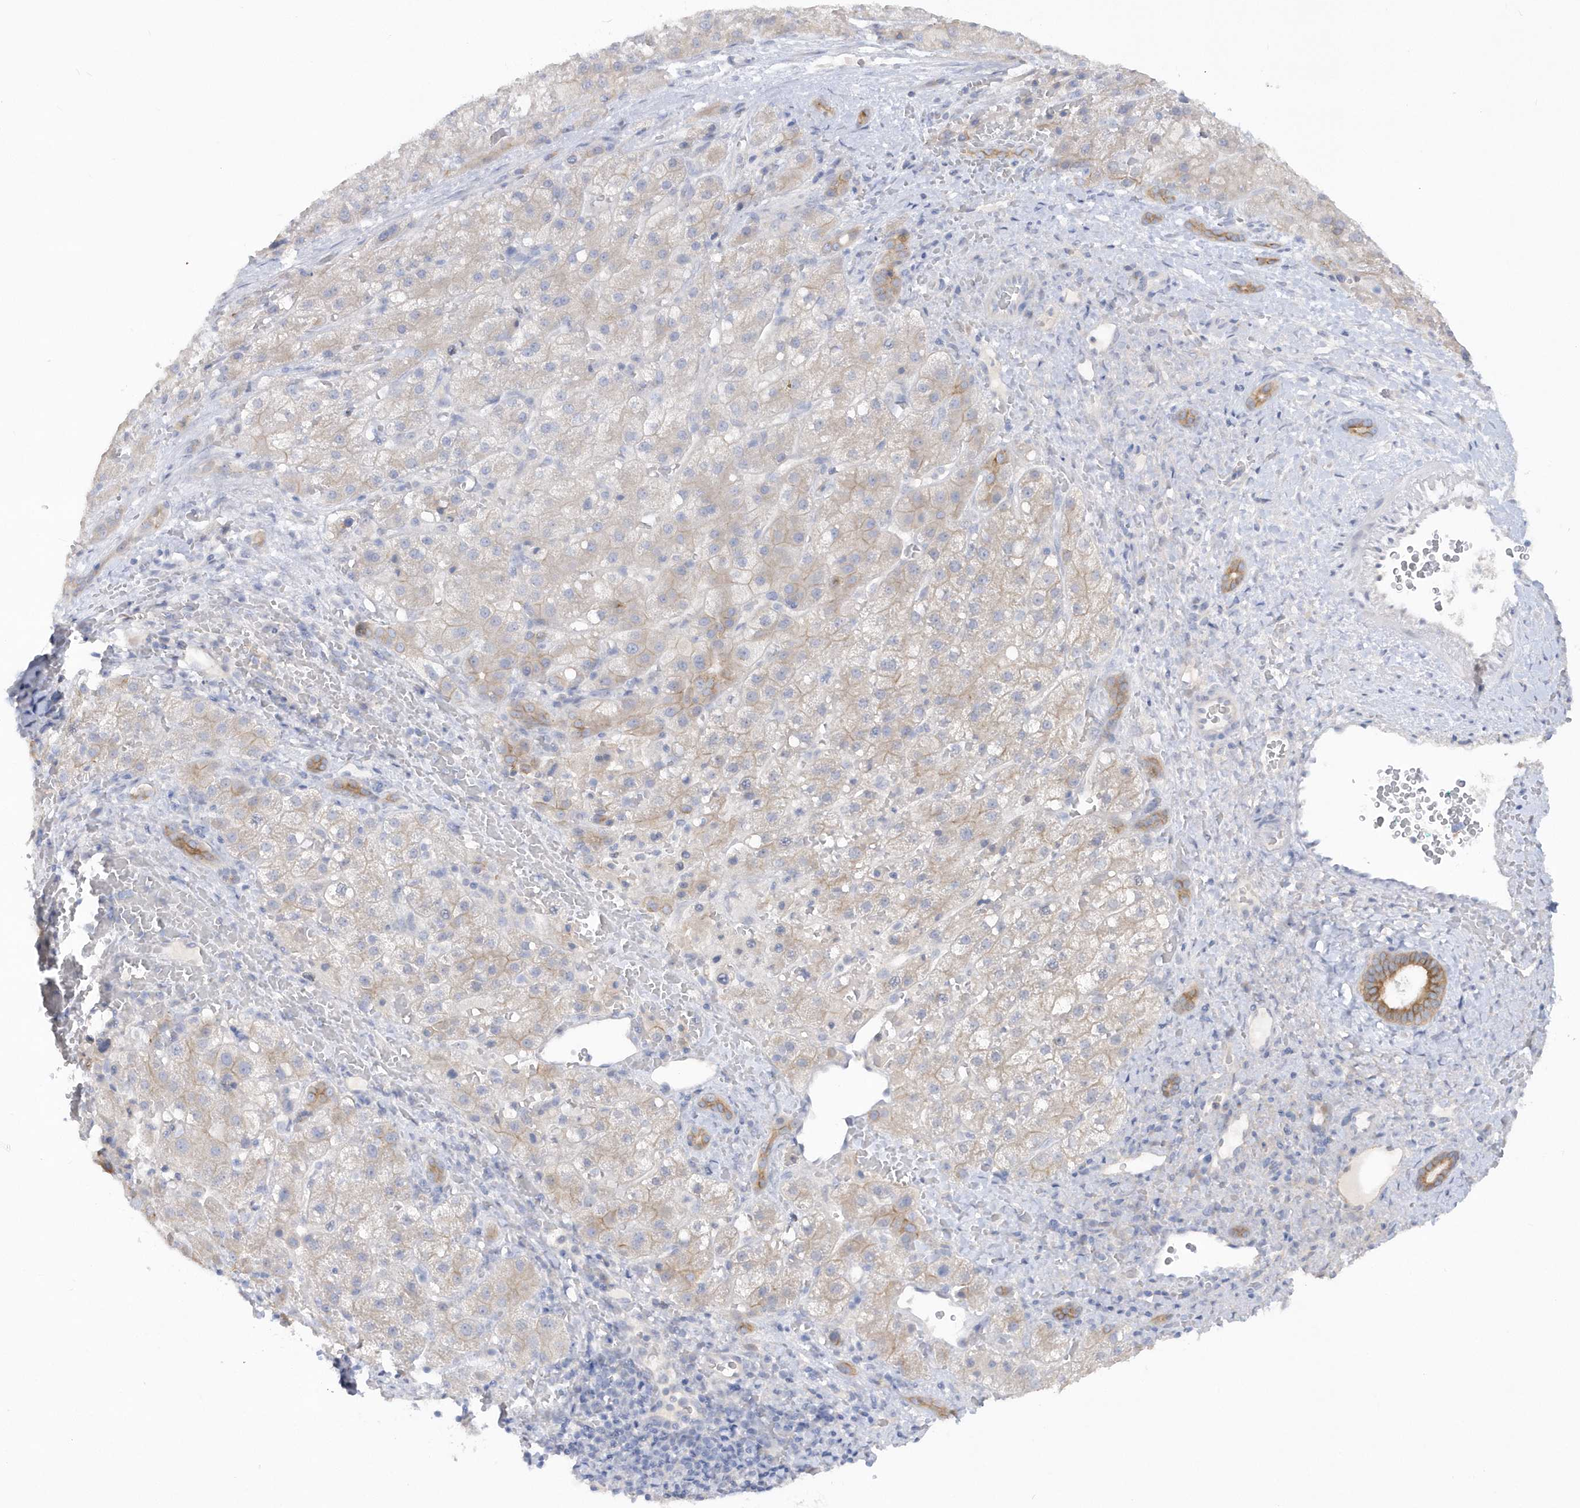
{"staining": {"intensity": "weak", "quantity": "<25%", "location": "cytoplasmic/membranous"}, "tissue": "liver cancer", "cell_type": "Tumor cells", "image_type": "cancer", "snomed": [{"axis": "morphology", "description": "Carcinoma, Hepatocellular, NOS"}, {"axis": "topography", "description": "Liver"}], "caption": "Image shows no significant protein positivity in tumor cells of hepatocellular carcinoma (liver).", "gene": "RPE", "patient": {"sex": "male", "age": 57}}